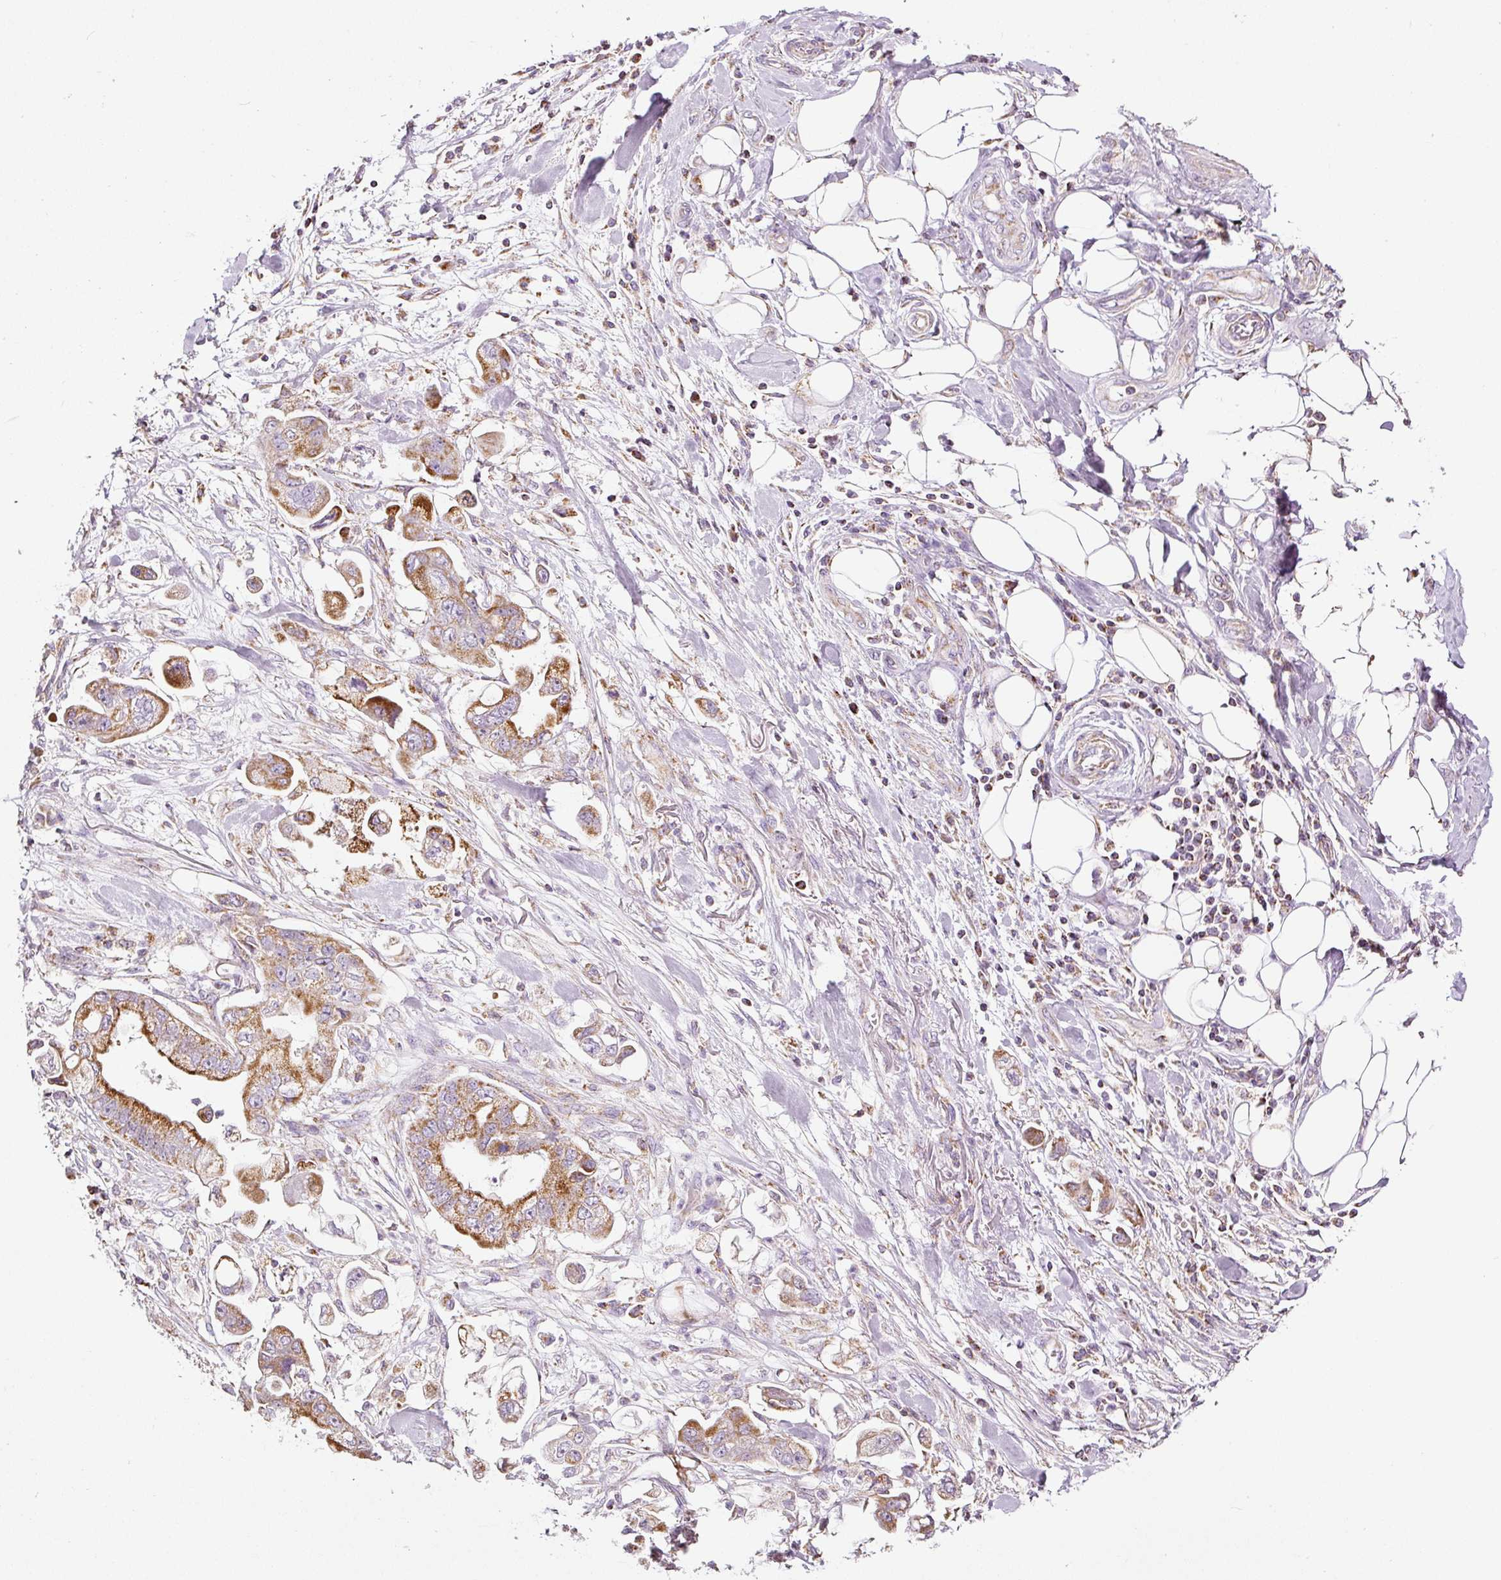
{"staining": {"intensity": "moderate", "quantity": ">75%", "location": "cytoplasmic/membranous"}, "tissue": "stomach cancer", "cell_type": "Tumor cells", "image_type": "cancer", "snomed": [{"axis": "morphology", "description": "Adenocarcinoma, NOS"}, {"axis": "topography", "description": "Stomach"}], "caption": "Moderate cytoplasmic/membranous expression is present in approximately >75% of tumor cells in stomach cancer.", "gene": "SDHA", "patient": {"sex": "male", "age": 62}}